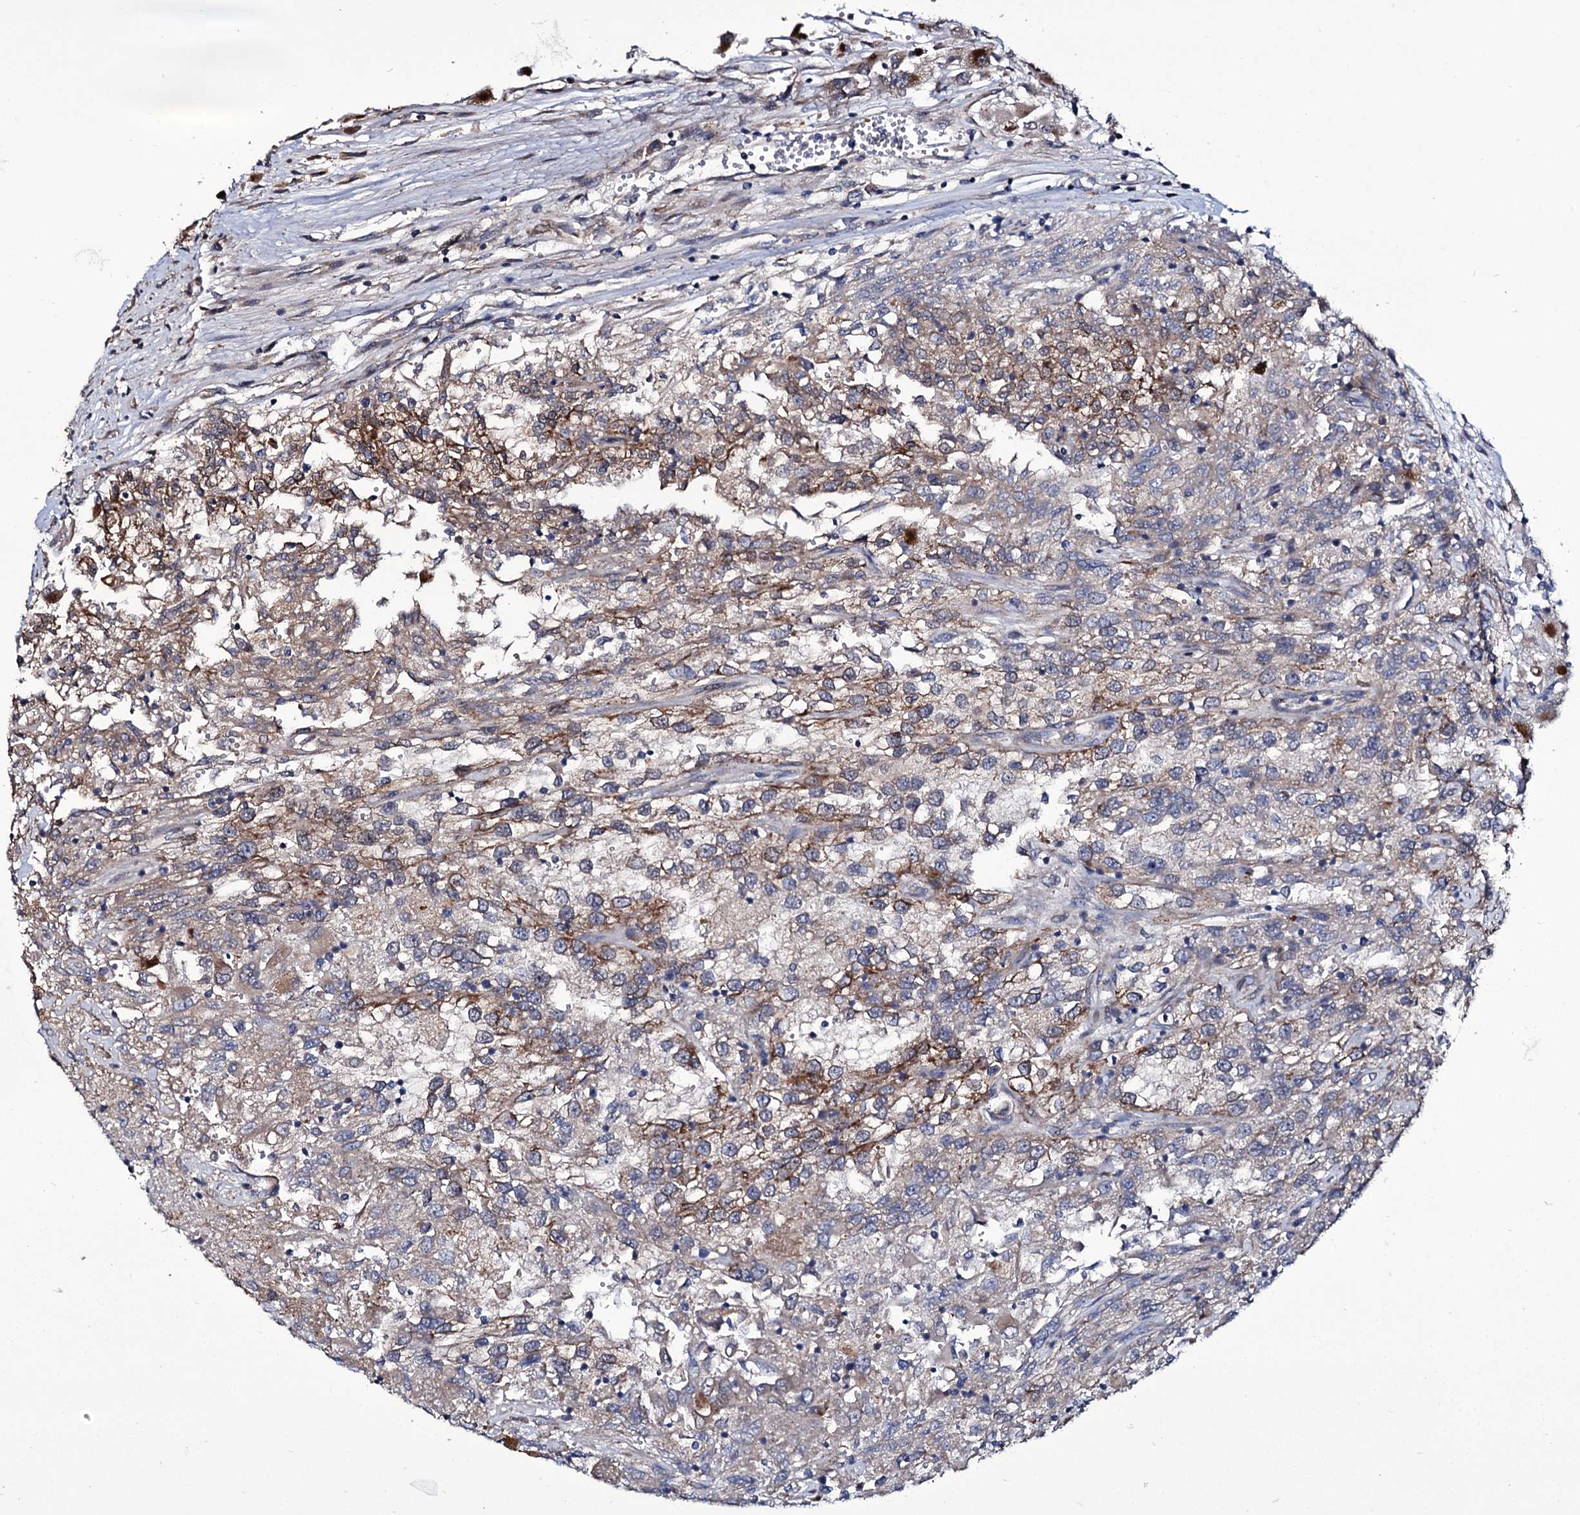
{"staining": {"intensity": "moderate", "quantity": "25%-75%", "location": "cytoplasmic/membranous"}, "tissue": "renal cancer", "cell_type": "Tumor cells", "image_type": "cancer", "snomed": [{"axis": "morphology", "description": "Adenocarcinoma, NOS"}, {"axis": "topography", "description": "Kidney"}], "caption": "Immunohistochemistry staining of renal adenocarcinoma, which demonstrates medium levels of moderate cytoplasmic/membranous expression in approximately 25%-75% of tumor cells indicating moderate cytoplasmic/membranous protein staining. The staining was performed using DAB (3,3'-diaminobenzidine) (brown) for protein detection and nuclei were counterstained in hematoxylin (blue).", "gene": "TUBGCP5", "patient": {"sex": "female", "age": 52}}